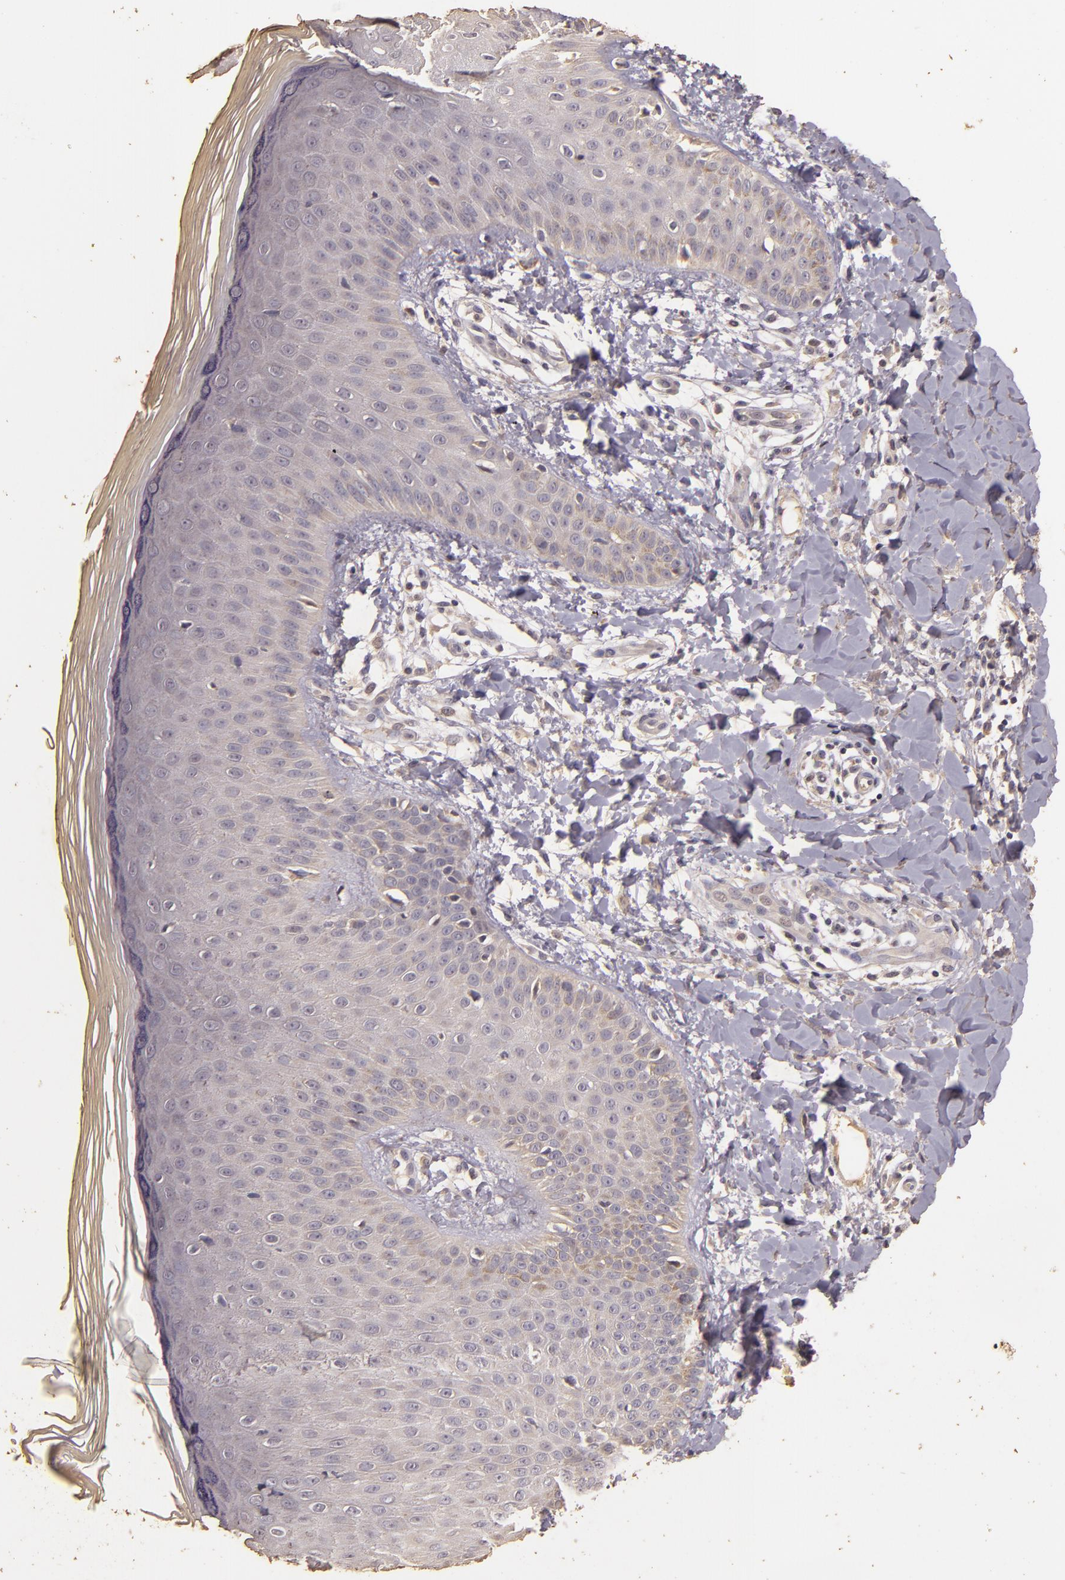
{"staining": {"intensity": "weak", "quantity": "<25%", "location": "cytoplasmic/membranous"}, "tissue": "skin", "cell_type": "Epidermal cells", "image_type": "normal", "snomed": [{"axis": "morphology", "description": "Normal tissue, NOS"}, {"axis": "morphology", "description": "Inflammation, NOS"}, {"axis": "topography", "description": "Soft tissue"}, {"axis": "topography", "description": "Anal"}], "caption": "Immunohistochemistry of normal skin shows no staining in epidermal cells. (DAB immunohistochemistry (IHC) with hematoxylin counter stain).", "gene": "BCL2L13", "patient": {"sex": "female", "age": 15}}